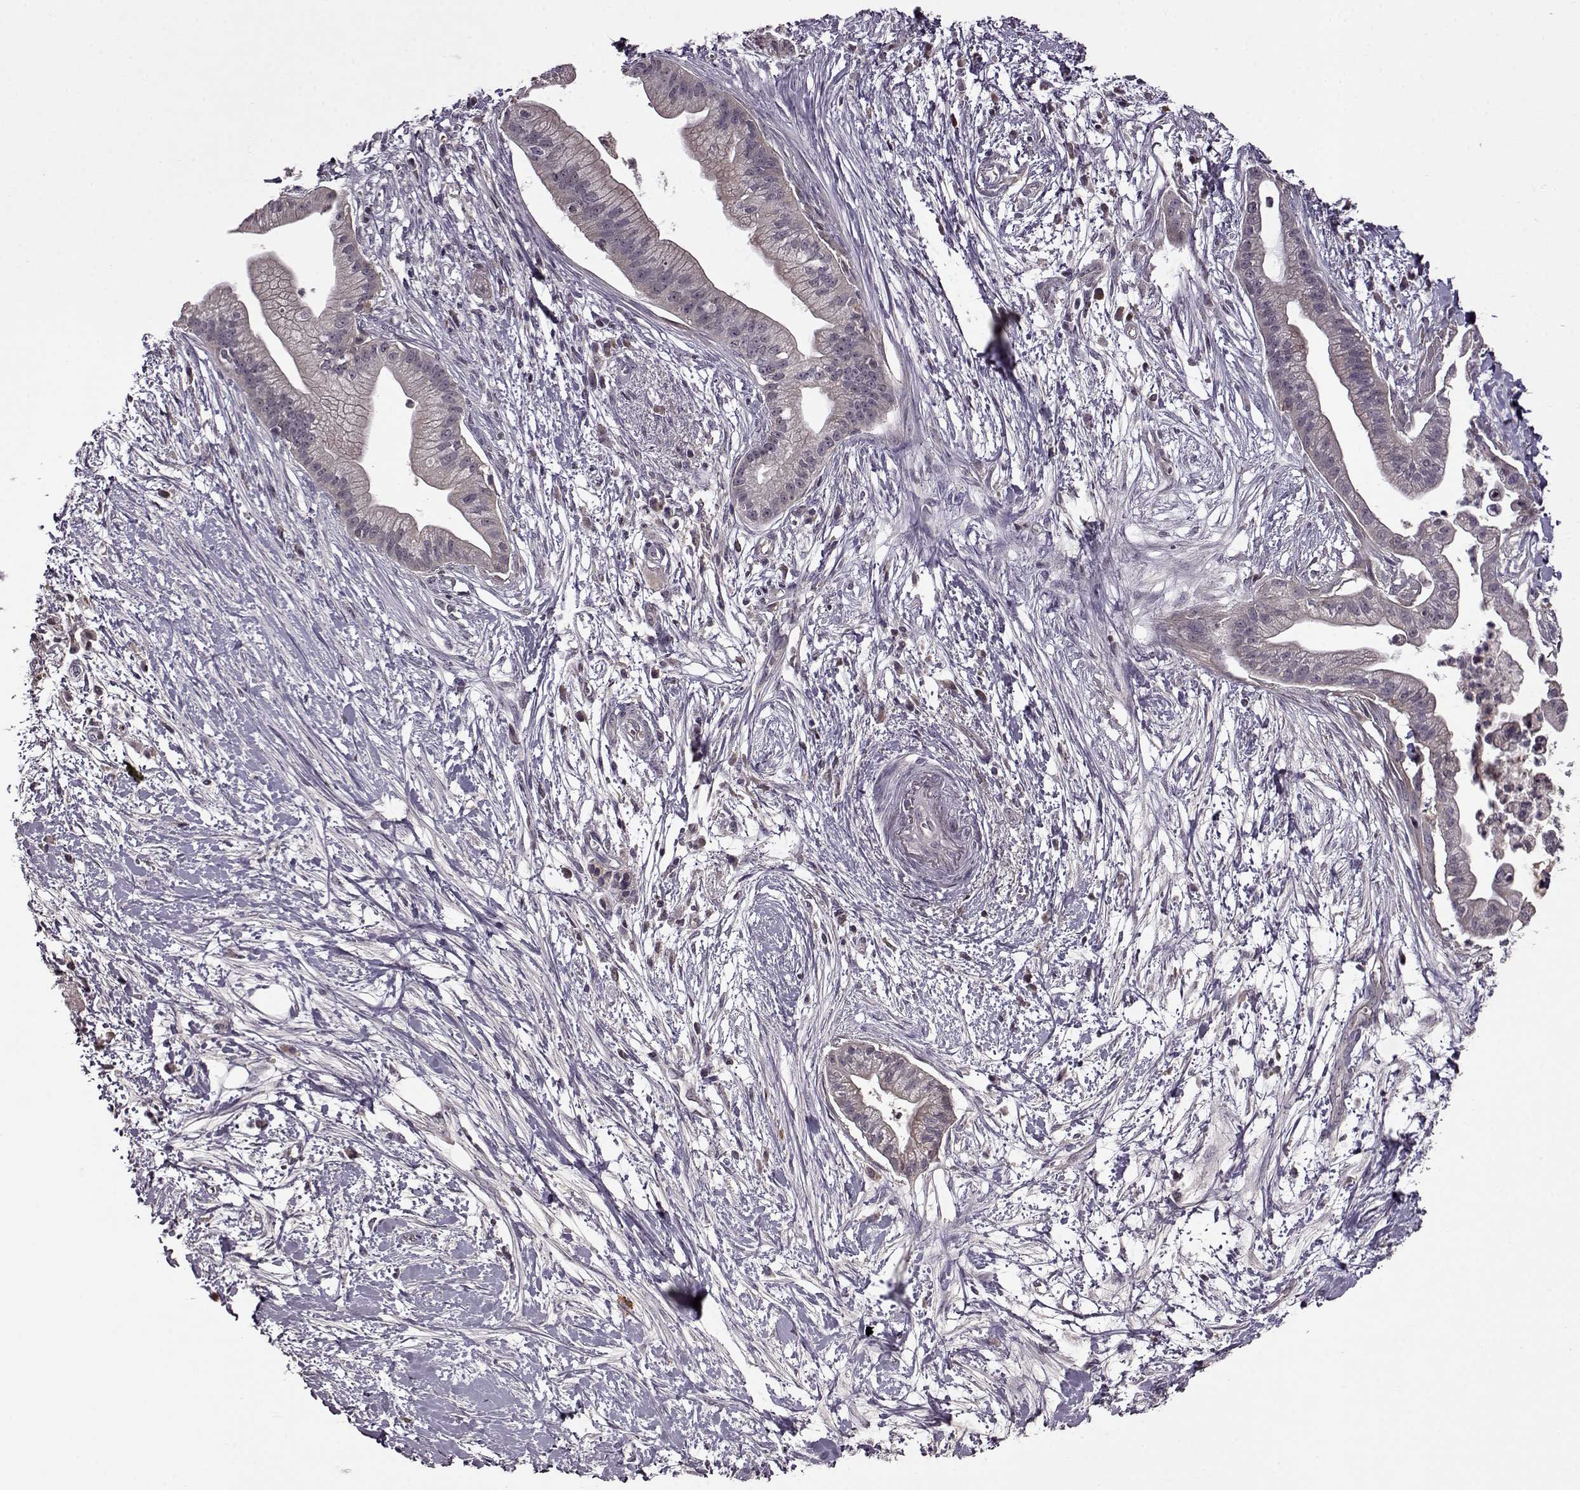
{"staining": {"intensity": "weak", "quantity": "<25%", "location": "cytoplasmic/membranous"}, "tissue": "pancreatic cancer", "cell_type": "Tumor cells", "image_type": "cancer", "snomed": [{"axis": "morphology", "description": "Normal tissue, NOS"}, {"axis": "morphology", "description": "Adenocarcinoma, NOS"}, {"axis": "topography", "description": "Lymph node"}, {"axis": "topography", "description": "Pancreas"}], "caption": "High power microscopy histopathology image of an IHC histopathology image of pancreatic adenocarcinoma, revealing no significant staining in tumor cells.", "gene": "MAIP1", "patient": {"sex": "female", "age": 58}}